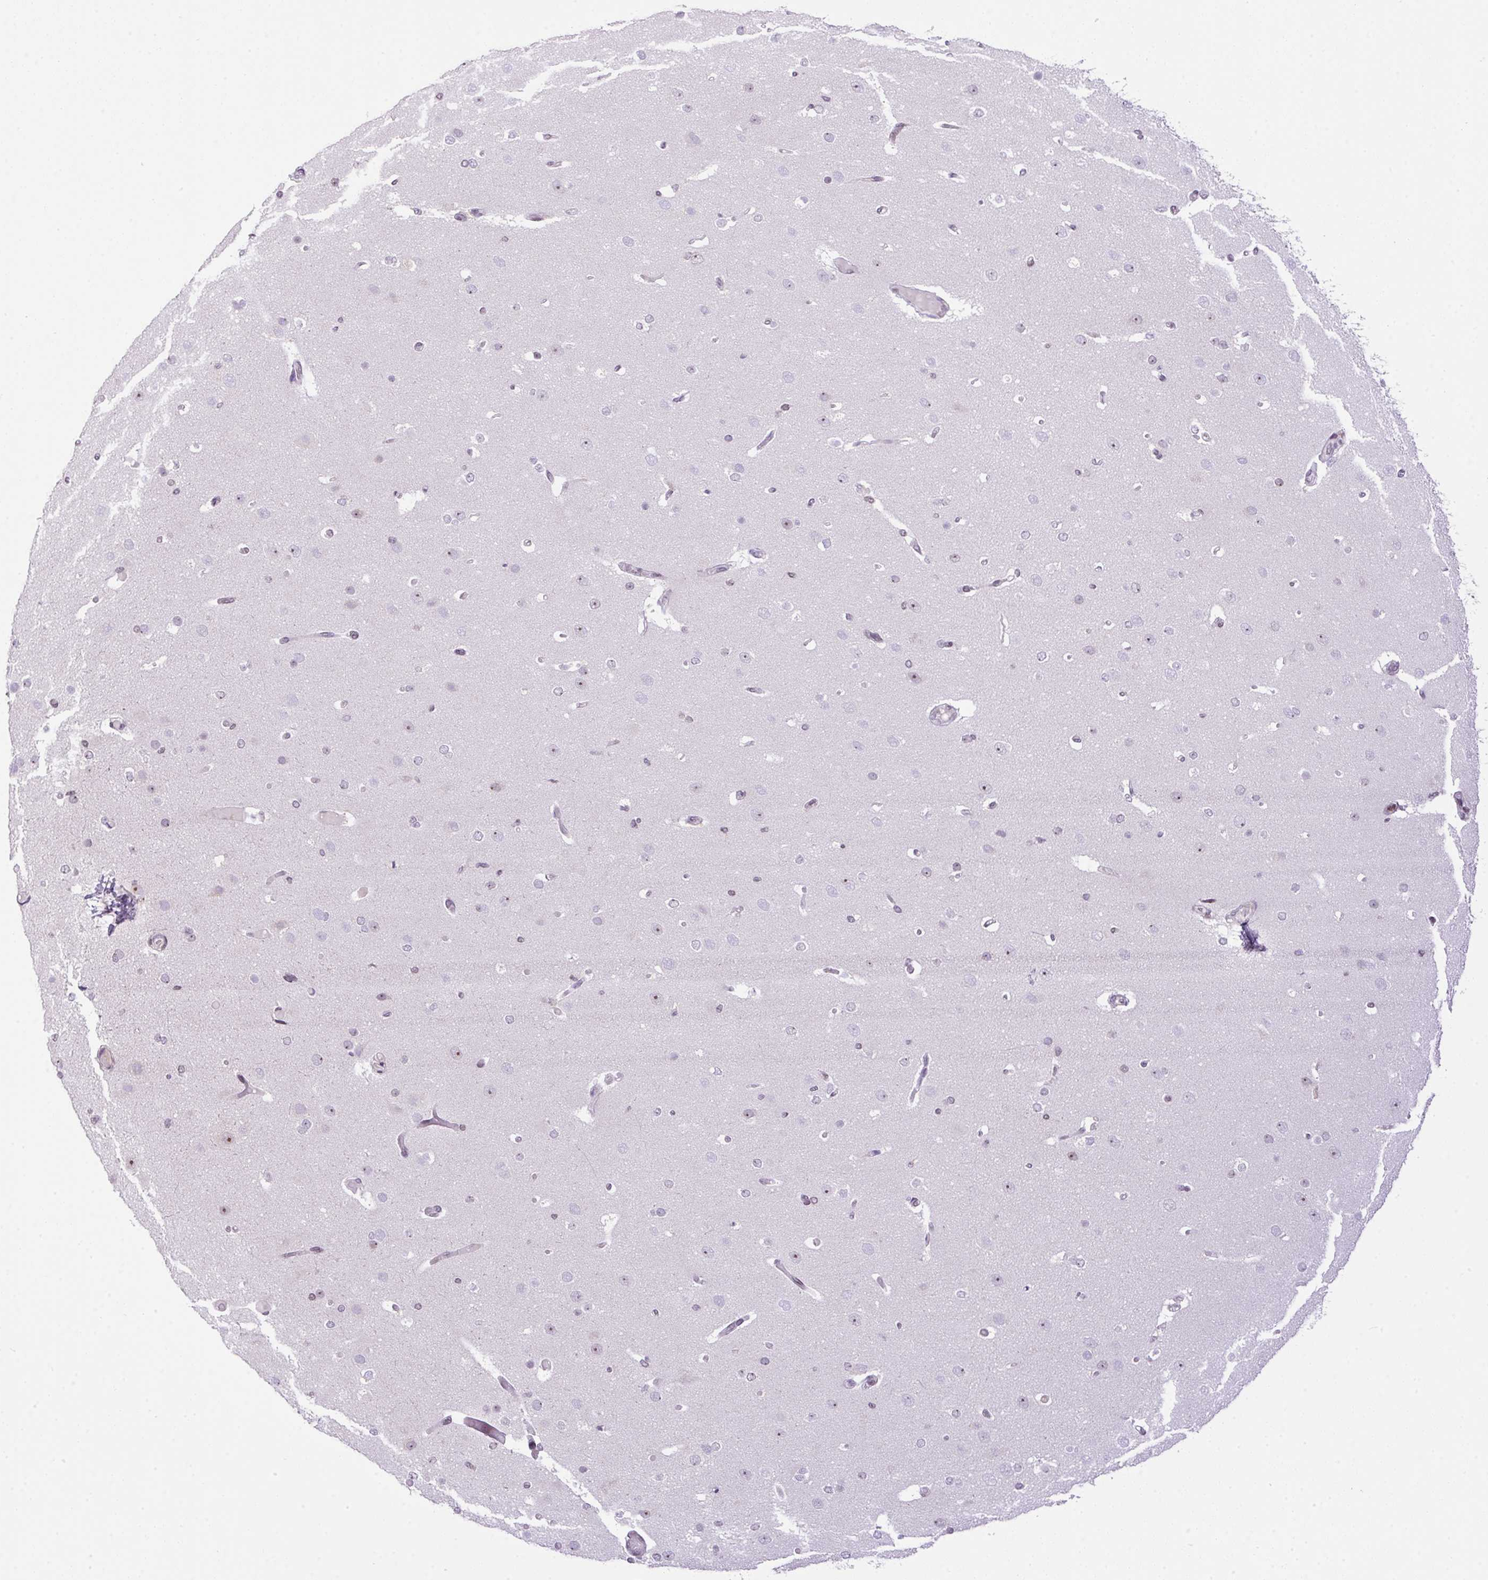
{"staining": {"intensity": "negative", "quantity": "none", "location": "none"}, "tissue": "cerebral cortex", "cell_type": "Endothelial cells", "image_type": "normal", "snomed": [{"axis": "morphology", "description": "Normal tissue, NOS"}, {"axis": "morphology", "description": "Inflammation, NOS"}, {"axis": "topography", "description": "Cerebral cortex"}], "caption": "A histopathology image of cerebral cortex stained for a protein exhibits no brown staining in endothelial cells.", "gene": "CCDC137", "patient": {"sex": "male", "age": 6}}